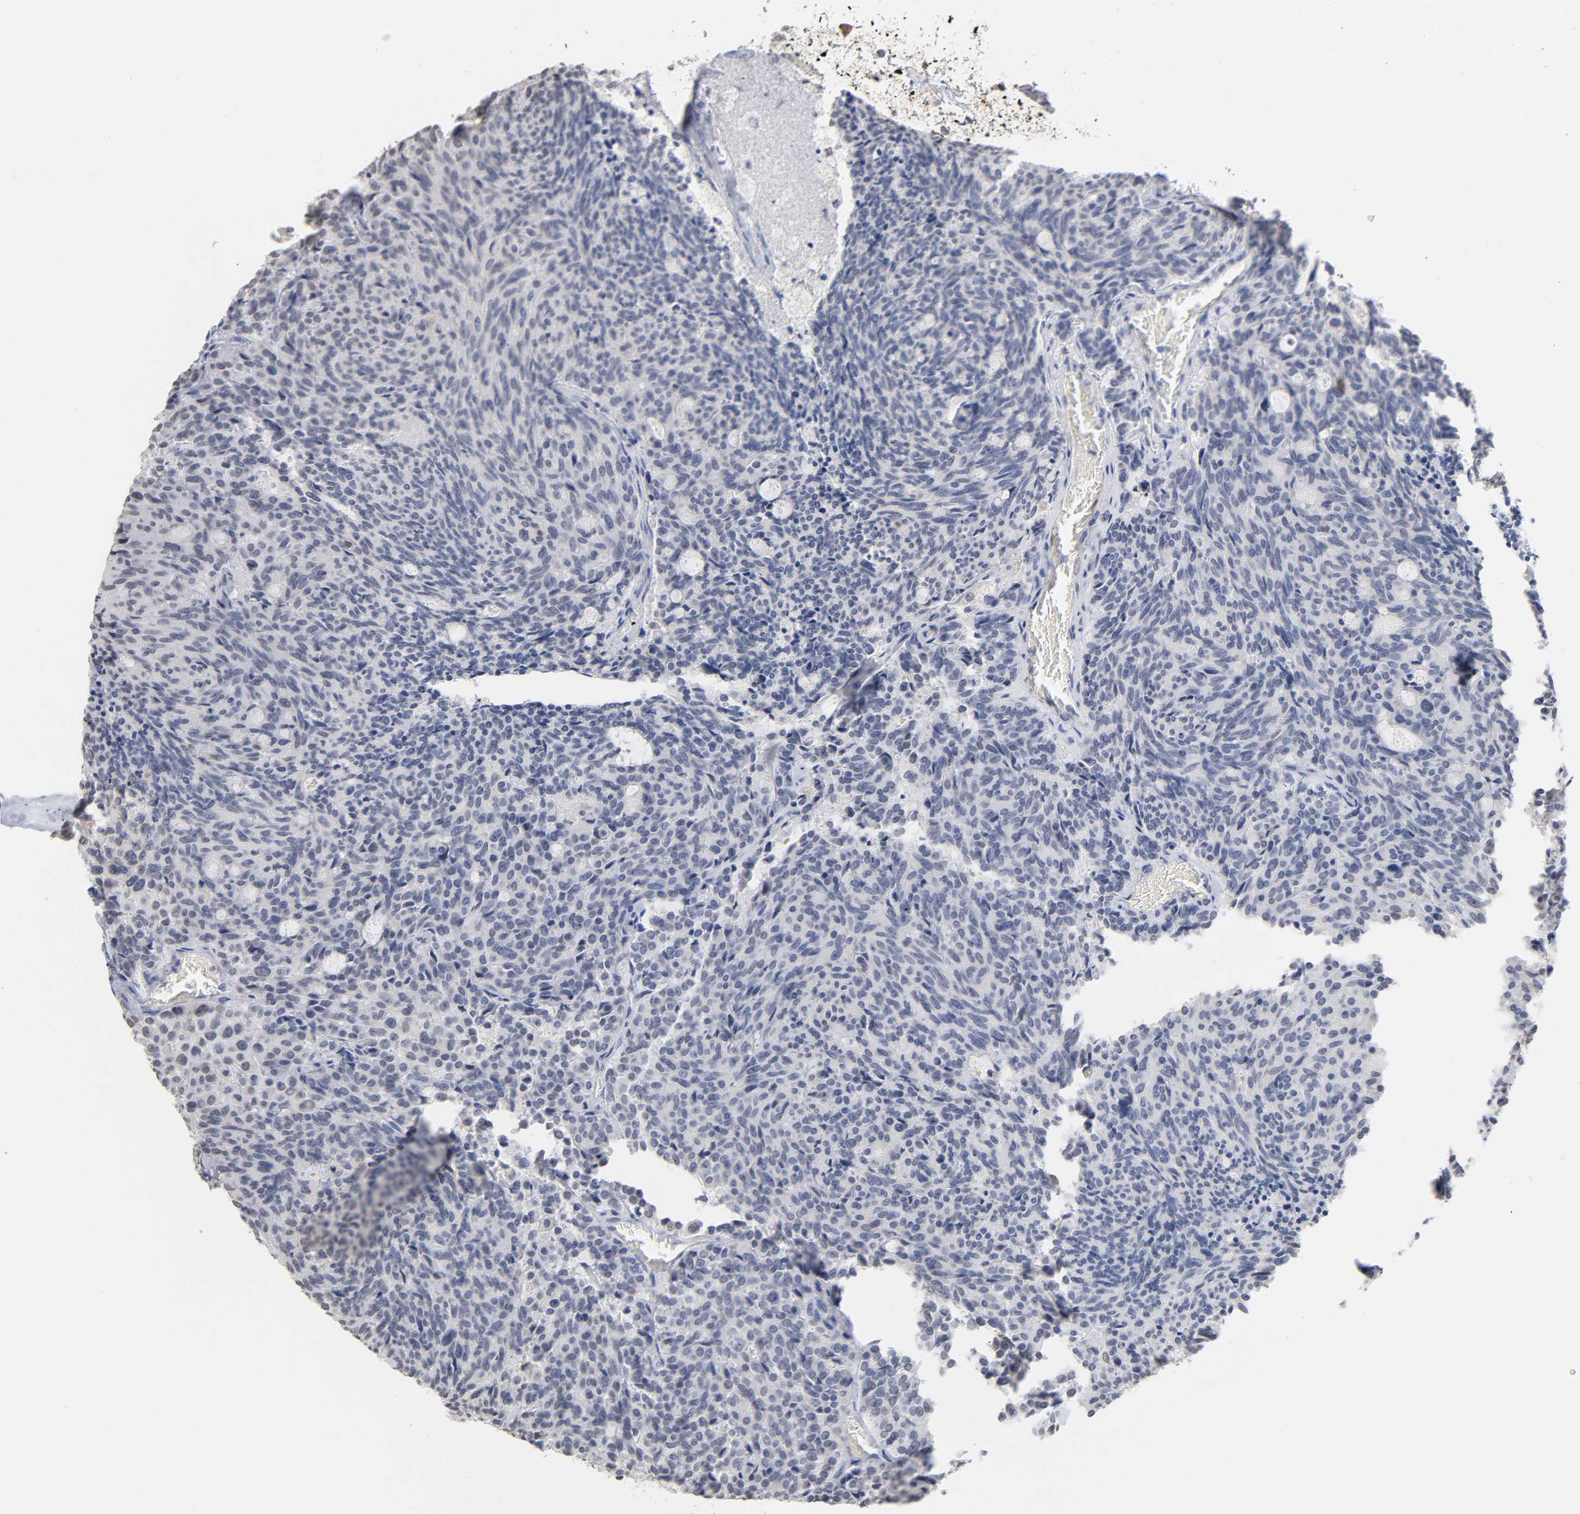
{"staining": {"intensity": "negative", "quantity": "none", "location": "none"}, "tissue": "carcinoid", "cell_type": "Tumor cells", "image_type": "cancer", "snomed": [{"axis": "morphology", "description": "Carcinoid, malignant, NOS"}, {"axis": "topography", "description": "Pancreas"}], "caption": "Protein analysis of malignant carcinoid exhibits no significant expression in tumor cells.", "gene": "CRABP2", "patient": {"sex": "female", "age": 54}}